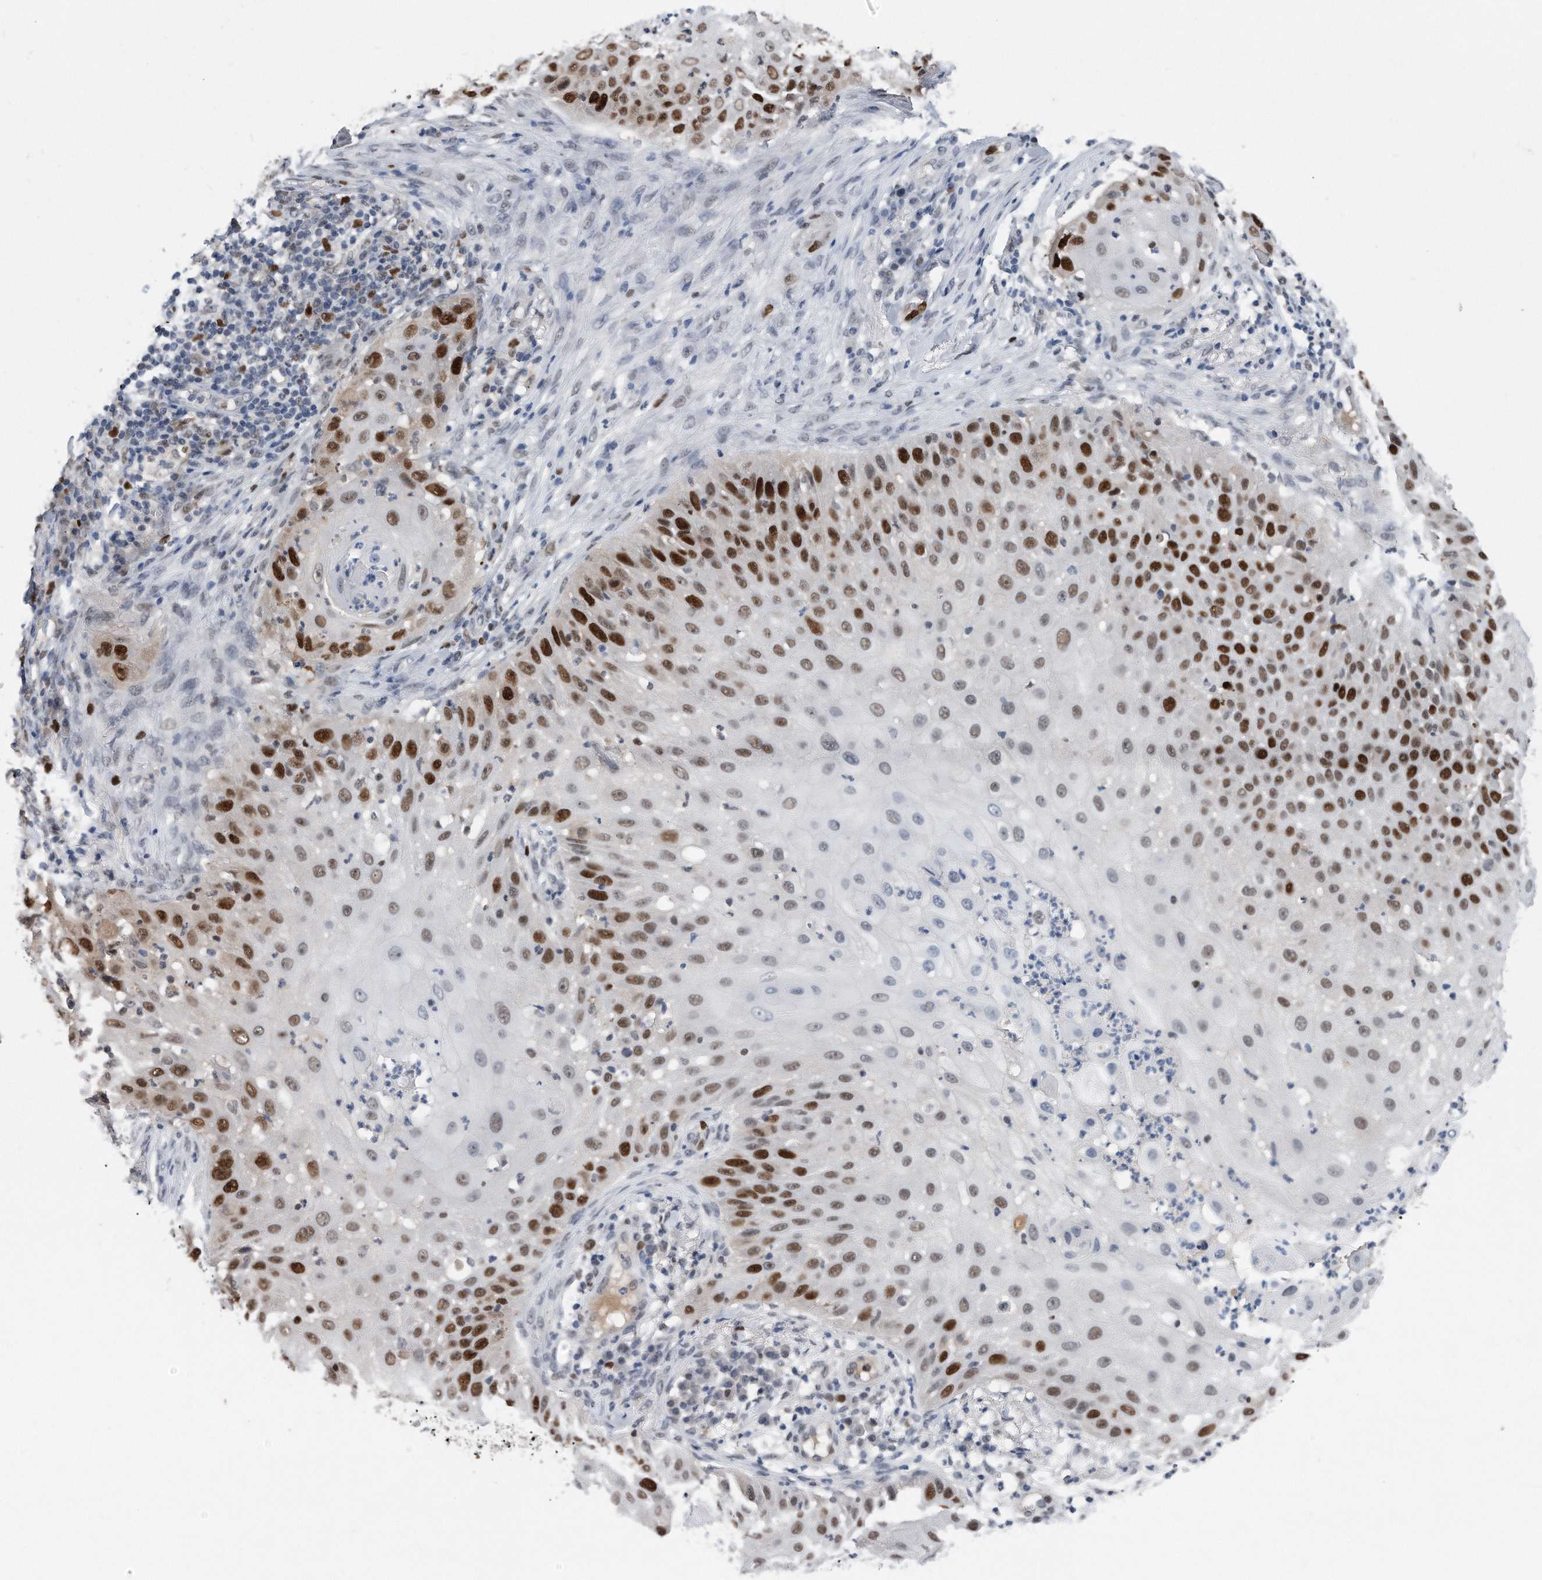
{"staining": {"intensity": "strong", "quantity": "25%-75%", "location": "nuclear"}, "tissue": "skin cancer", "cell_type": "Tumor cells", "image_type": "cancer", "snomed": [{"axis": "morphology", "description": "Squamous cell carcinoma, NOS"}, {"axis": "topography", "description": "Skin"}], "caption": "Immunohistochemical staining of human squamous cell carcinoma (skin) demonstrates strong nuclear protein expression in about 25%-75% of tumor cells.", "gene": "PCNA", "patient": {"sex": "female", "age": 44}}